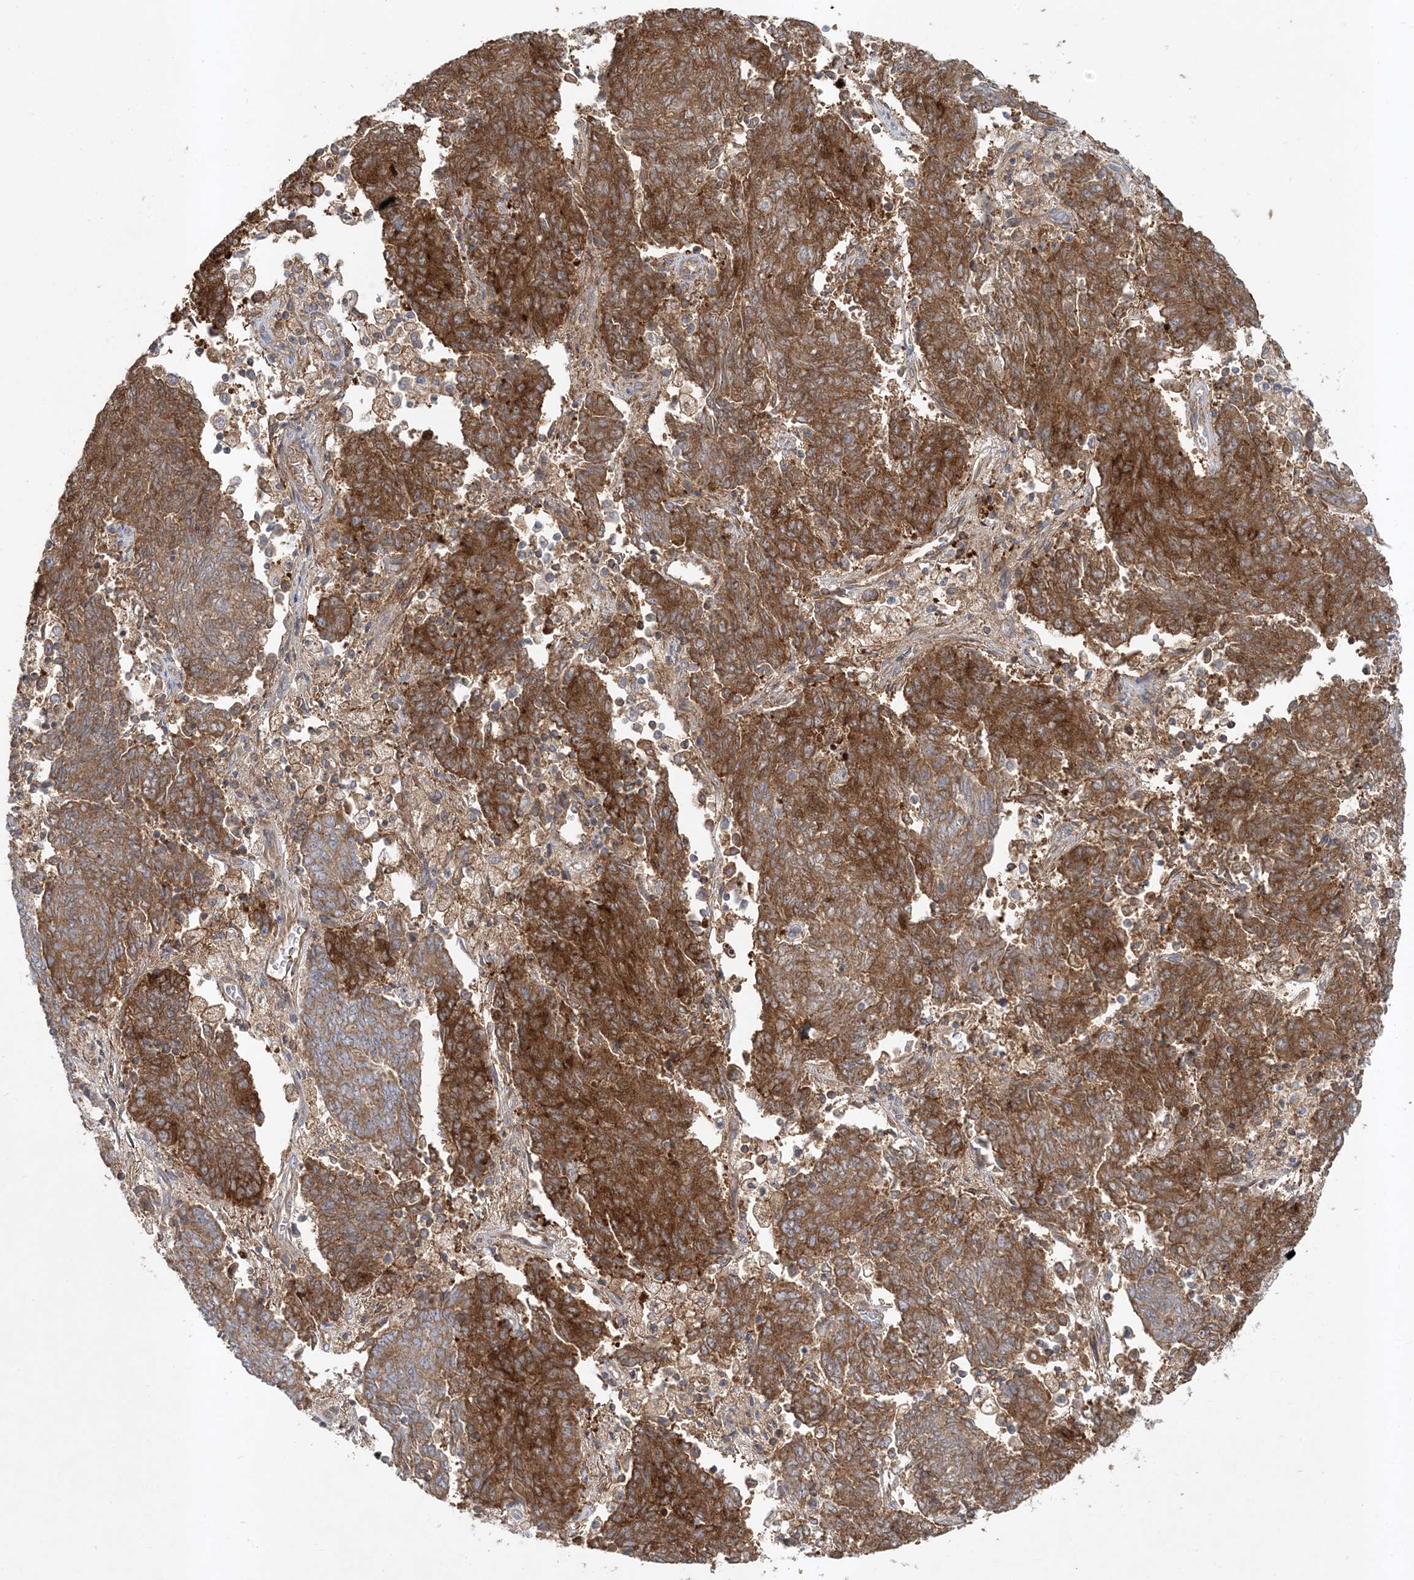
{"staining": {"intensity": "strong", "quantity": "25%-75%", "location": "cytoplasmic/membranous"}, "tissue": "endometrial cancer", "cell_type": "Tumor cells", "image_type": "cancer", "snomed": [{"axis": "morphology", "description": "Adenocarcinoma, NOS"}, {"axis": "topography", "description": "Endometrium"}], "caption": "Endometrial cancer was stained to show a protein in brown. There is high levels of strong cytoplasmic/membranous staining in approximately 25%-75% of tumor cells.", "gene": "LEXM", "patient": {"sex": "female", "age": 80}}